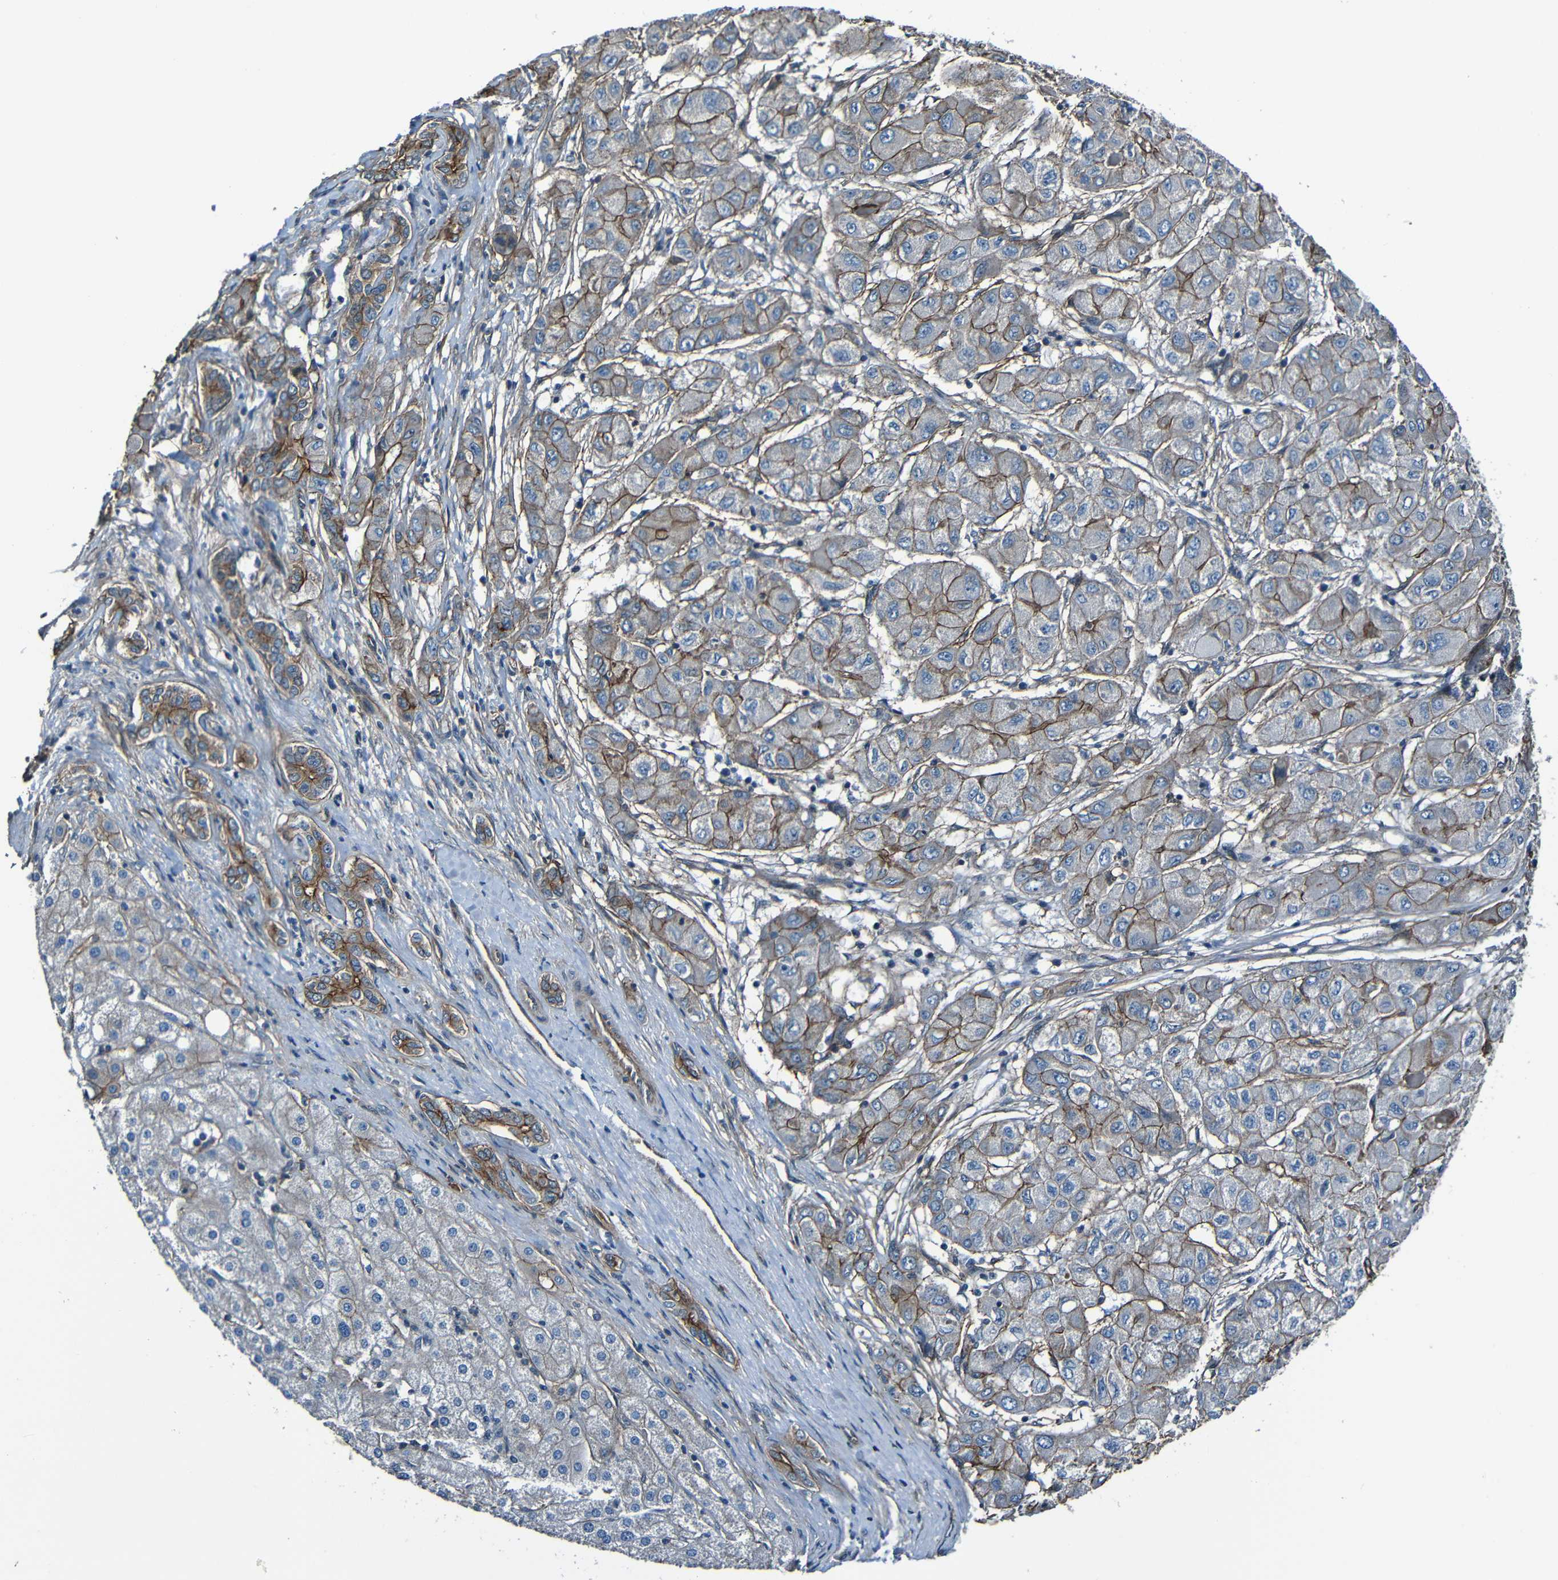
{"staining": {"intensity": "moderate", "quantity": "25%-75%", "location": "cytoplasmic/membranous"}, "tissue": "liver cancer", "cell_type": "Tumor cells", "image_type": "cancer", "snomed": [{"axis": "morphology", "description": "Carcinoma, Hepatocellular, NOS"}, {"axis": "topography", "description": "Liver"}], "caption": "The immunohistochemical stain highlights moderate cytoplasmic/membranous expression in tumor cells of liver cancer tissue.", "gene": "LGR5", "patient": {"sex": "male", "age": 80}}